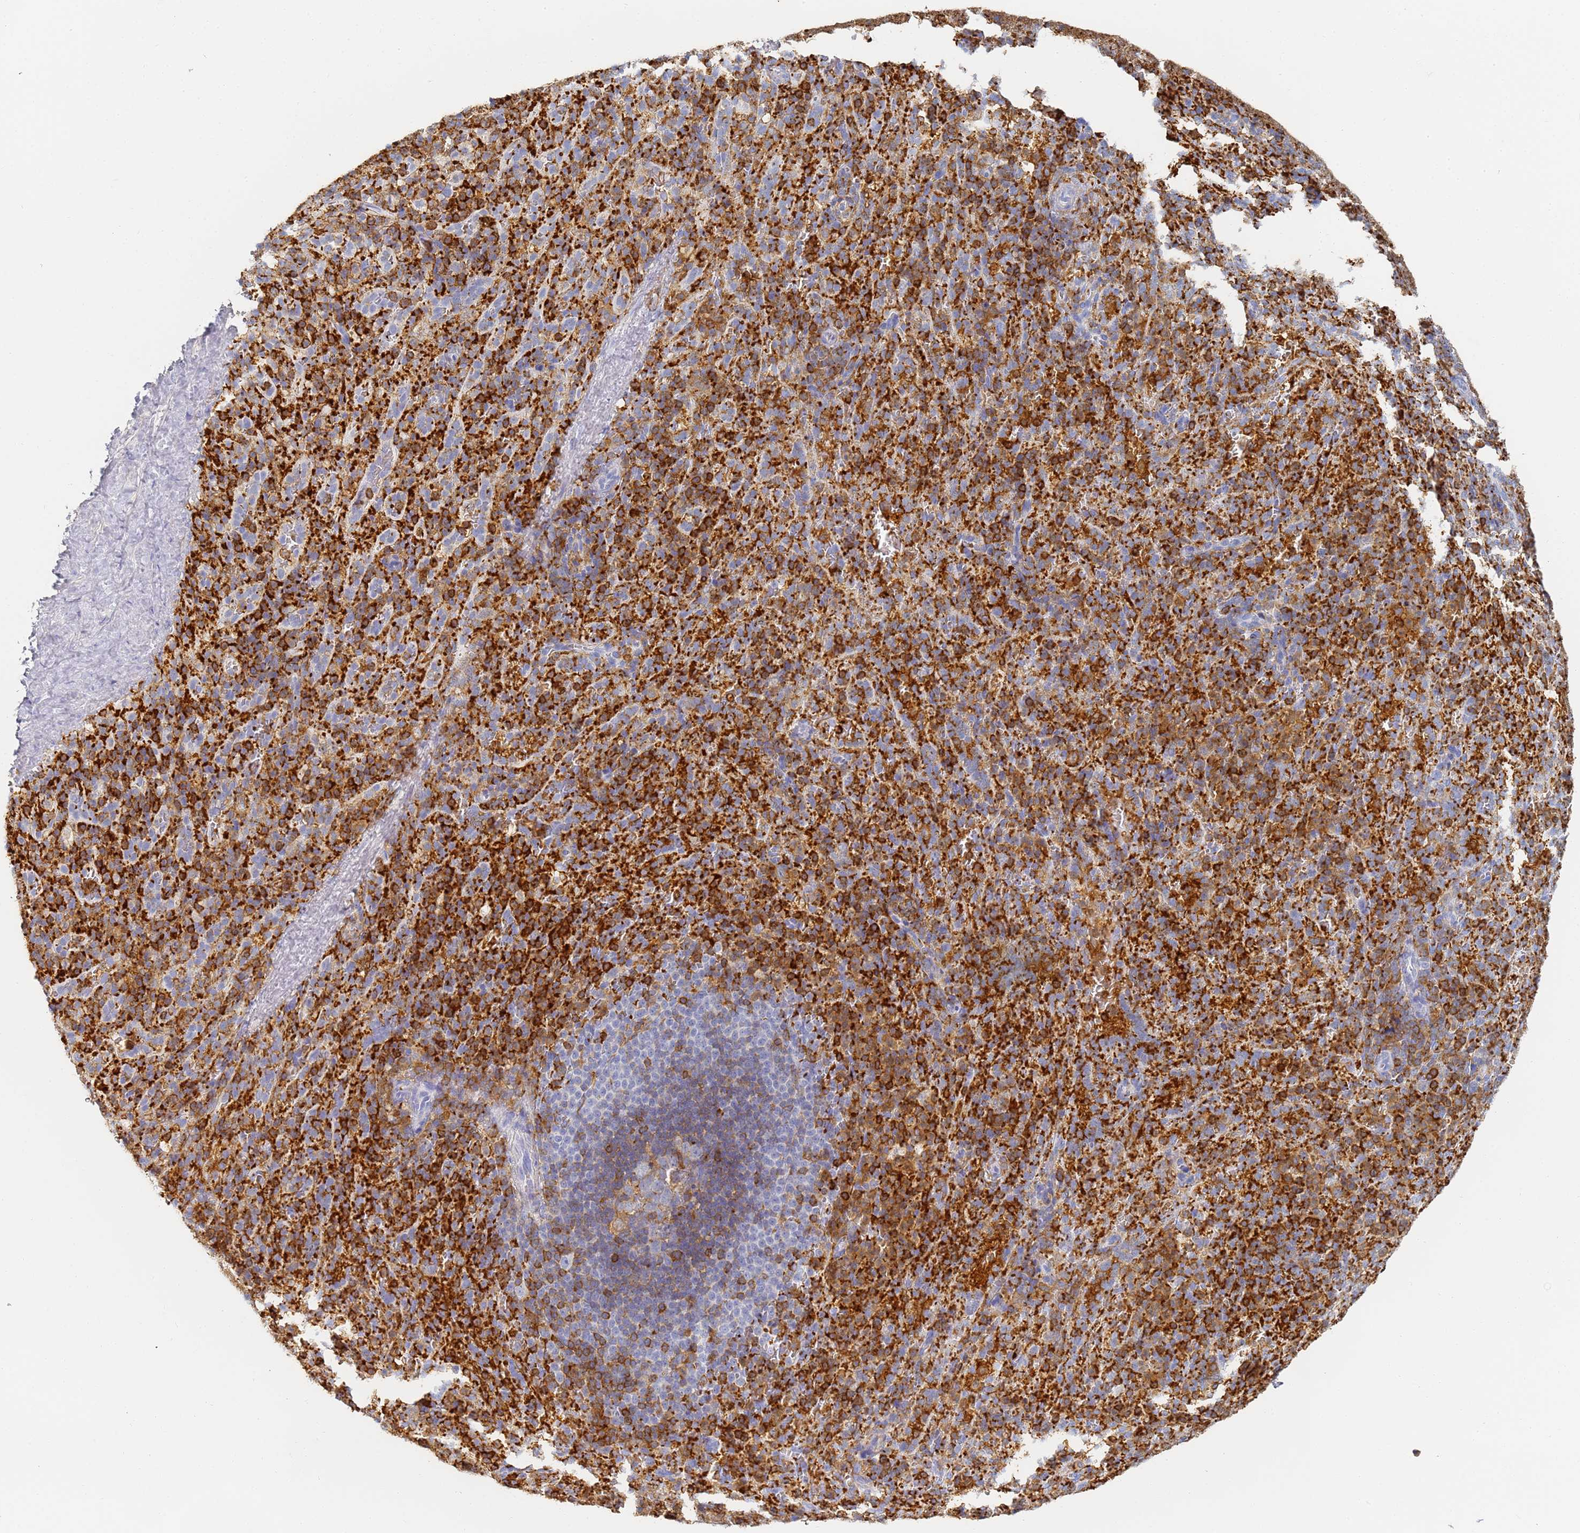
{"staining": {"intensity": "strong", "quantity": "25%-75%", "location": "cytoplasmic/membranous"}, "tissue": "spleen", "cell_type": "Cells in red pulp", "image_type": "normal", "snomed": [{"axis": "morphology", "description": "Normal tissue, NOS"}, {"axis": "topography", "description": "Spleen"}], "caption": "This histopathology image exhibits normal spleen stained with immunohistochemistry (IHC) to label a protein in brown. The cytoplasmic/membranous of cells in red pulp show strong positivity for the protein. Nuclei are counter-stained blue.", "gene": "BIN2", "patient": {"sex": "female", "age": 21}}